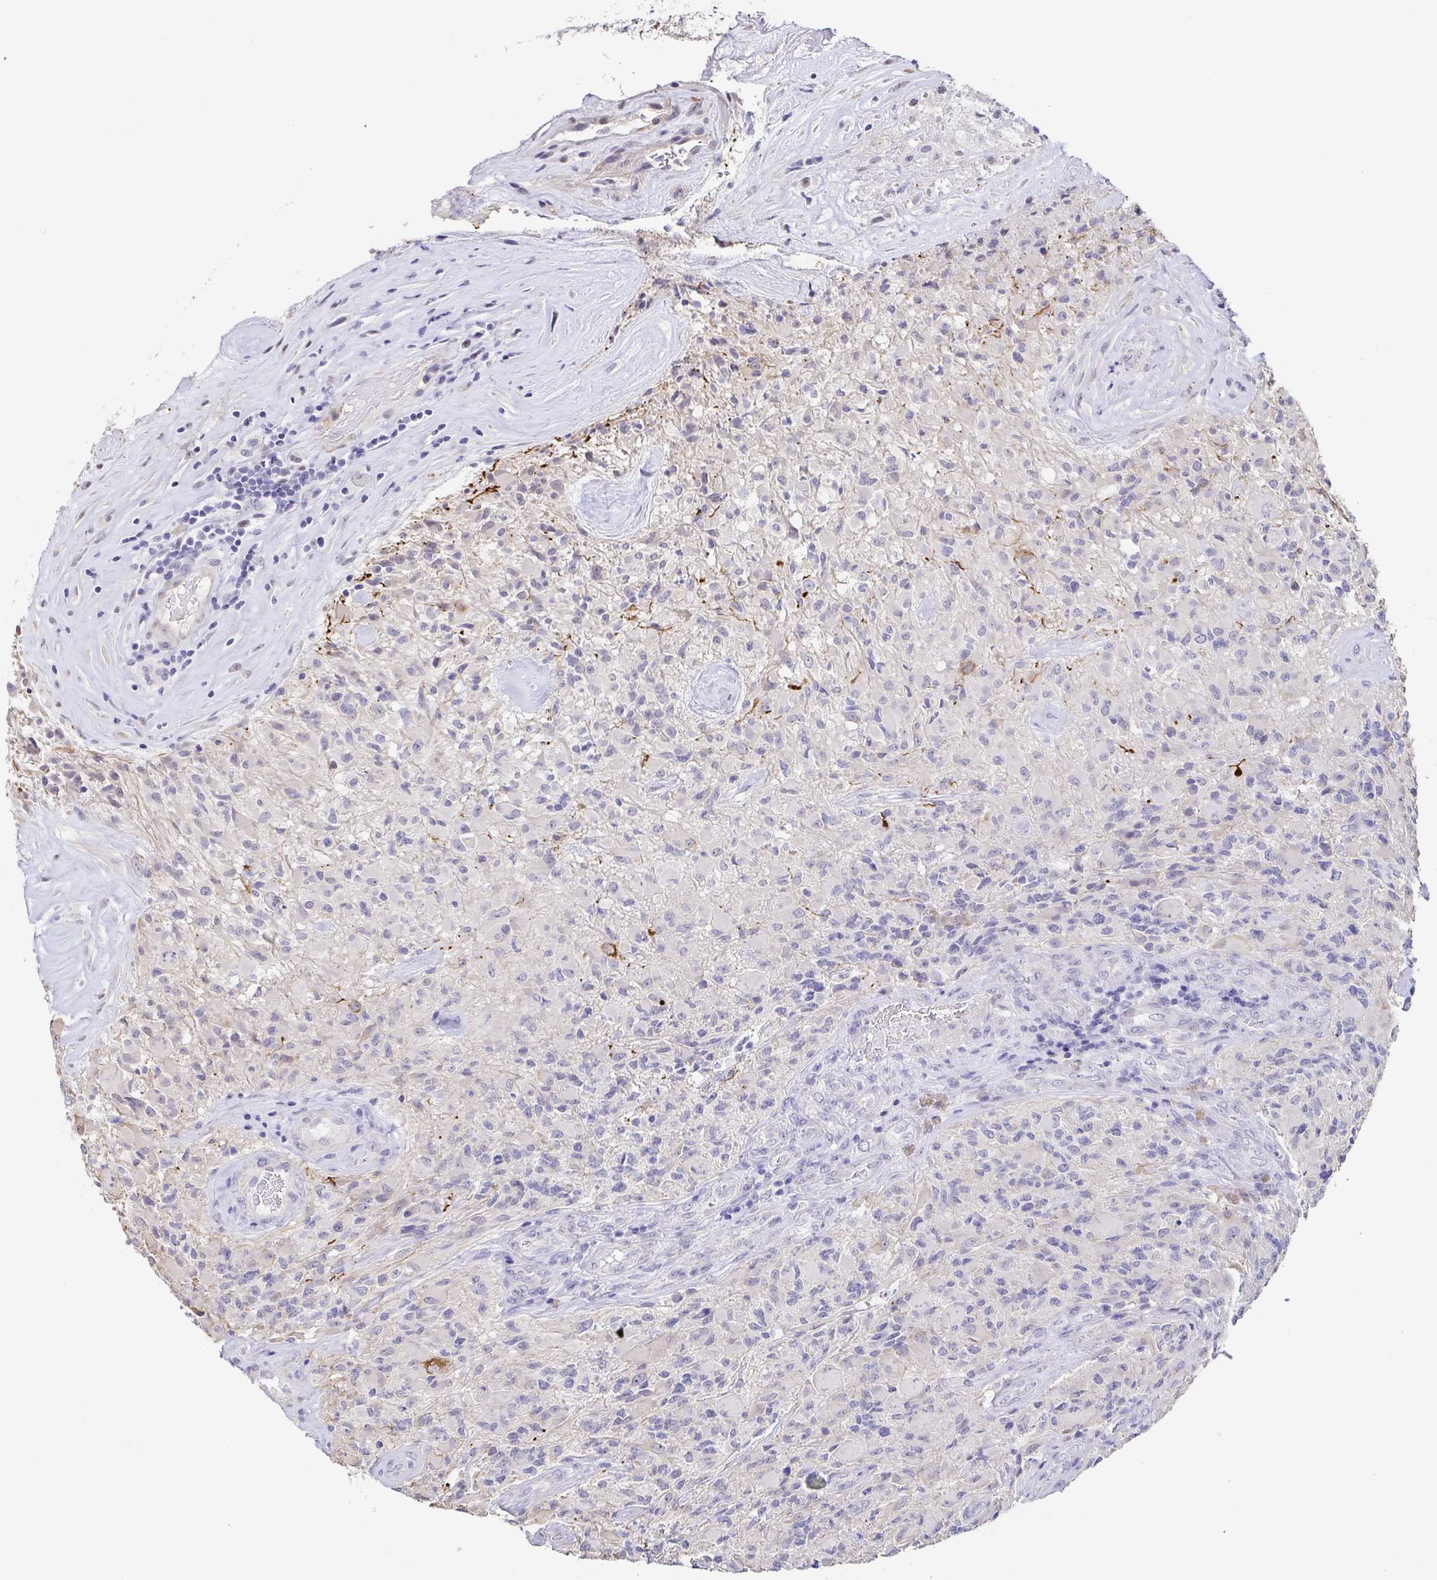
{"staining": {"intensity": "negative", "quantity": "none", "location": "none"}, "tissue": "glioma", "cell_type": "Tumor cells", "image_type": "cancer", "snomed": [{"axis": "morphology", "description": "Glioma, malignant, High grade"}, {"axis": "topography", "description": "Brain"}], "caption": "IHC photomicrograph of neoplastic tissue: human malignant glioma (high-grade) stained with DAB demonstrates no significant protein expression in tumor cells.", "gene": "NEFH", "patient": {"sex": "female", "age": 65}}